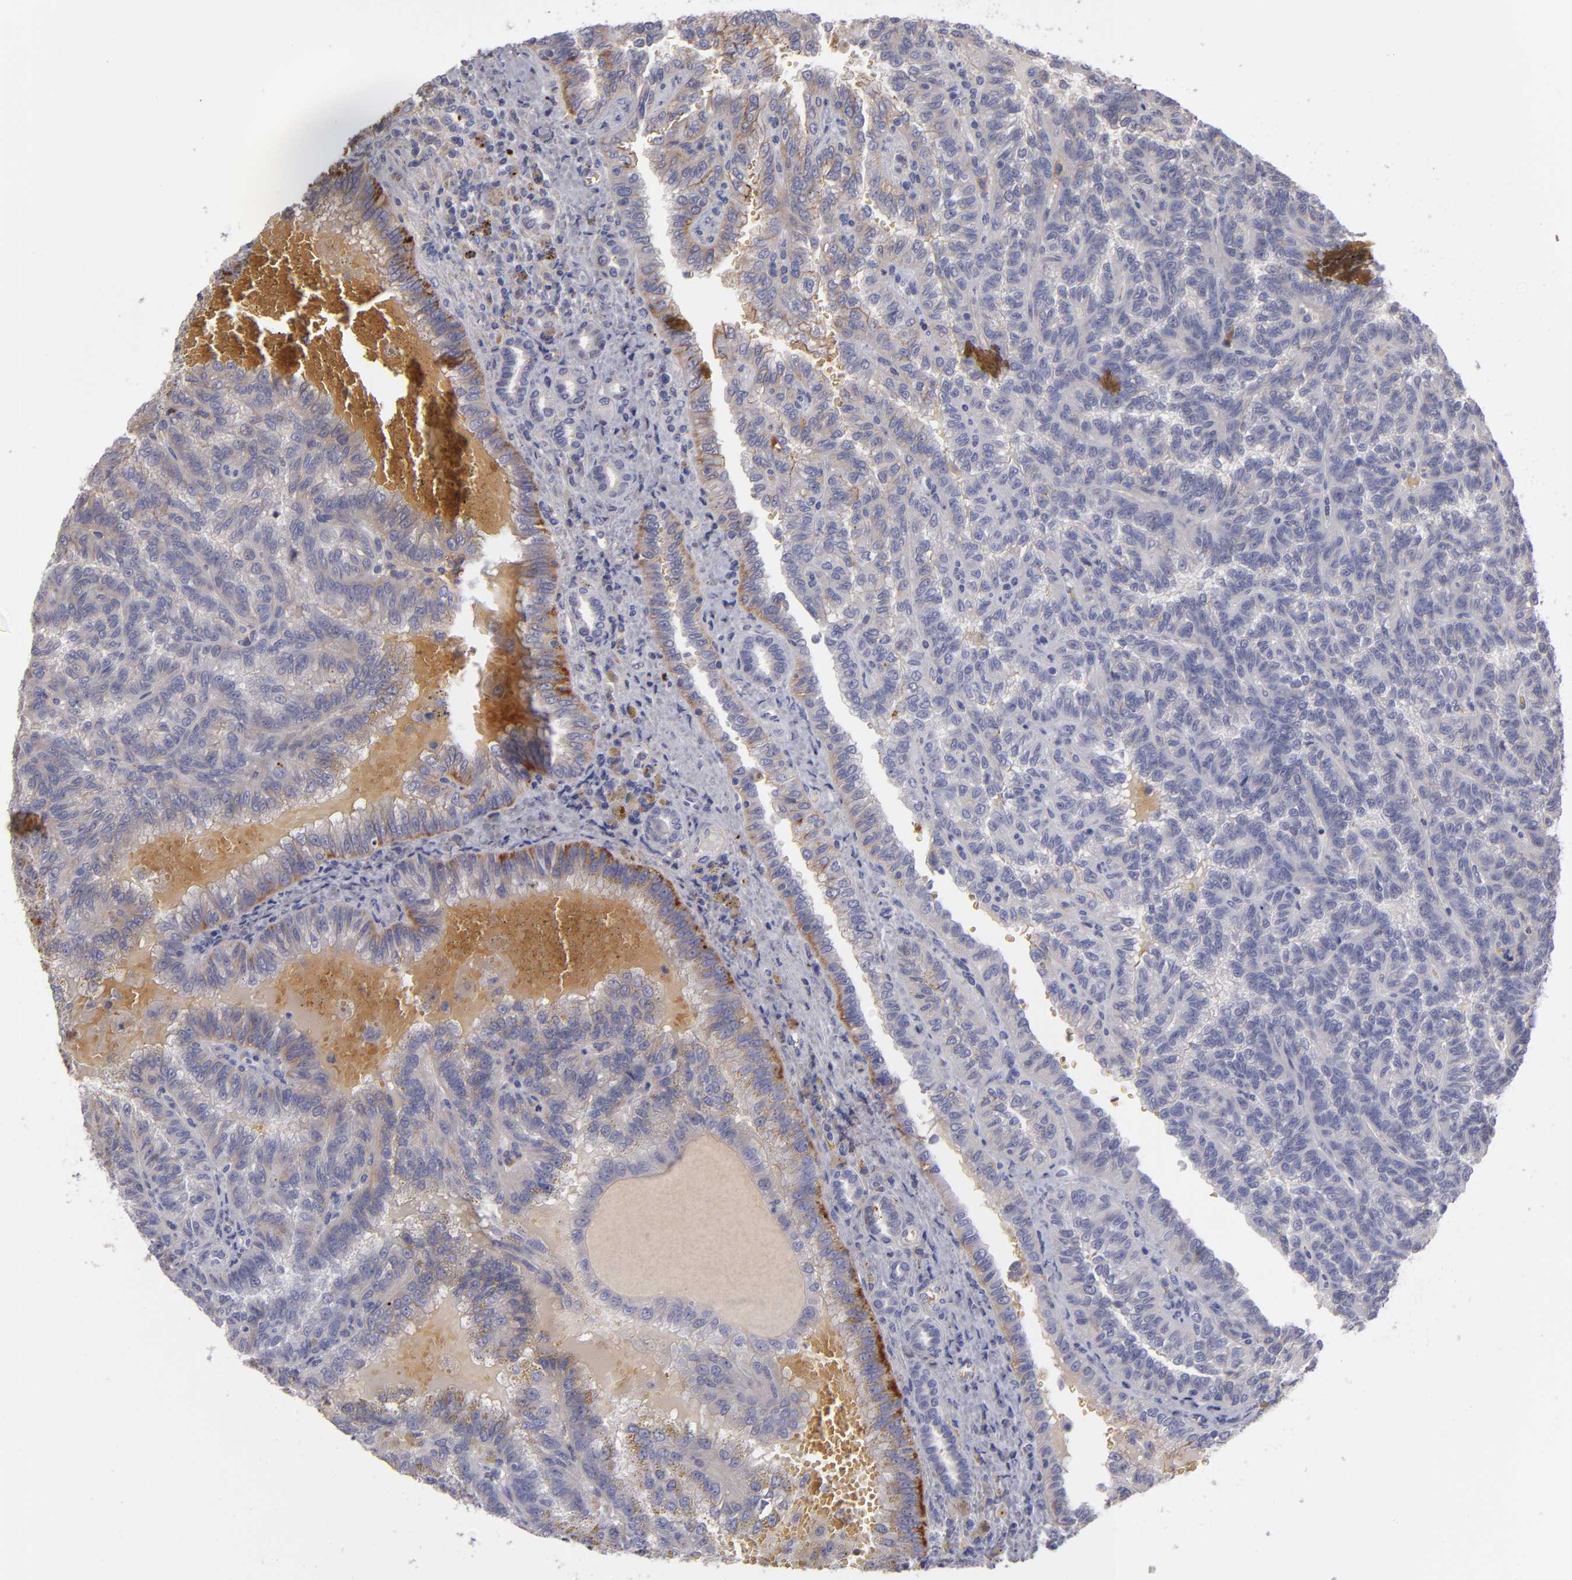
{"staining": {"intensity": "moderate", "quantity": "<25%", "location": "cytoplasmic/membranous"}, "tissue": "renal cancer", "cell_type": "Tumor cells", "image_type": "cancer", "snomed": [{"axis": "morphology", "description": "Inflammation, NOS"}, {"axis": "morphology", "description": "Adenocarcinoma, NOS"}, {"axis": "topography", "description": "Kidney"}], "caption": "The histopathology image displays a brown stain indicating the presence of a protein in the cytoplasmic/membranous of tumor cells in renal cancer.", "gene": "FBLN1", "patient": {"sex": "male", "age": 68}}